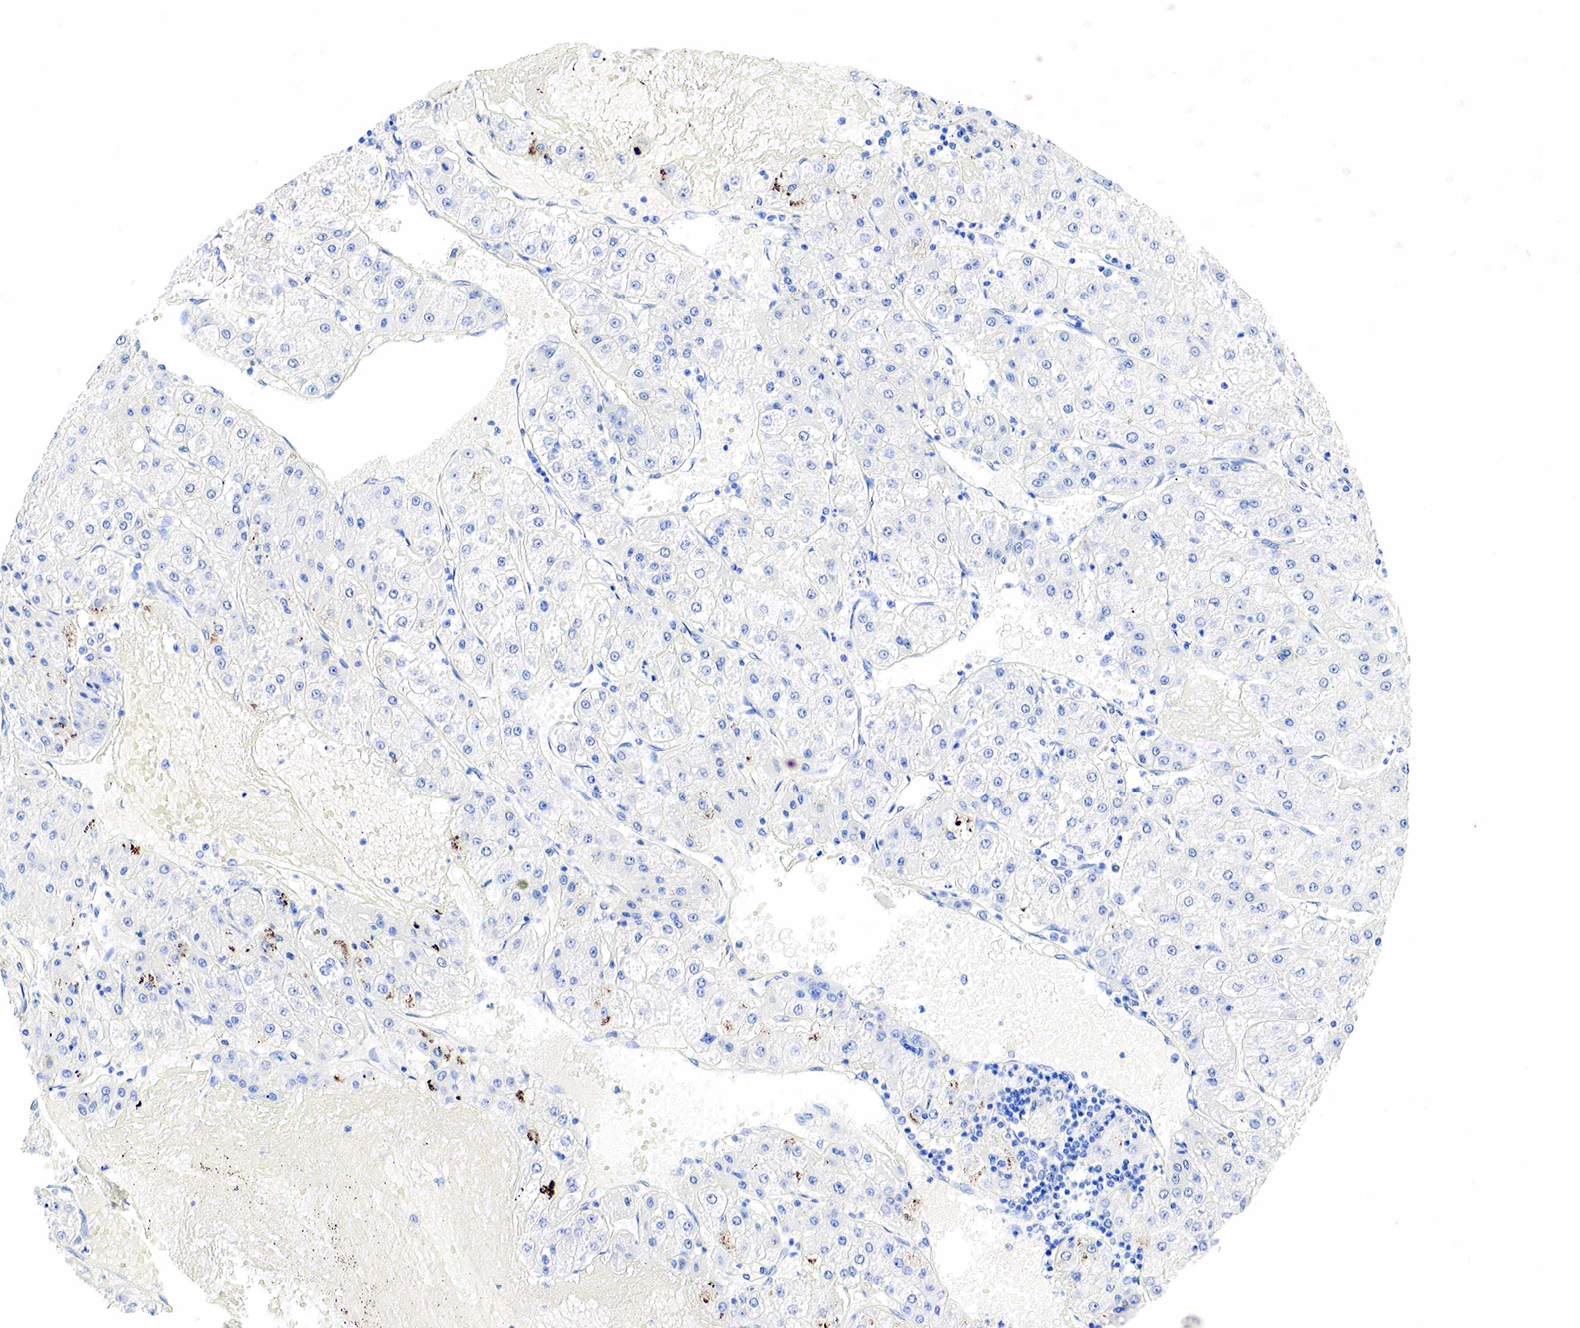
{"staining": {"intensity": "moderate", "quantity": "<25%", "location": "cytoplasmic/membranous"}, "tissue": "liver cancer", "cell_type": "Tumor cells", "image_type": "cancer", "snomed": [{"axis": "morphology", "description": "Carcinoma, Hepatocellular, NOS"}, {"axis": "topography", "description": "Liver"}], "caption": "A brown stain labels moderate cytoplasmic/membranous expression of a protein in human liver hepatocellular carcinoma tumor cells.", "gene": "CHGA", "patient": {"sex": "female", "age": 52}}